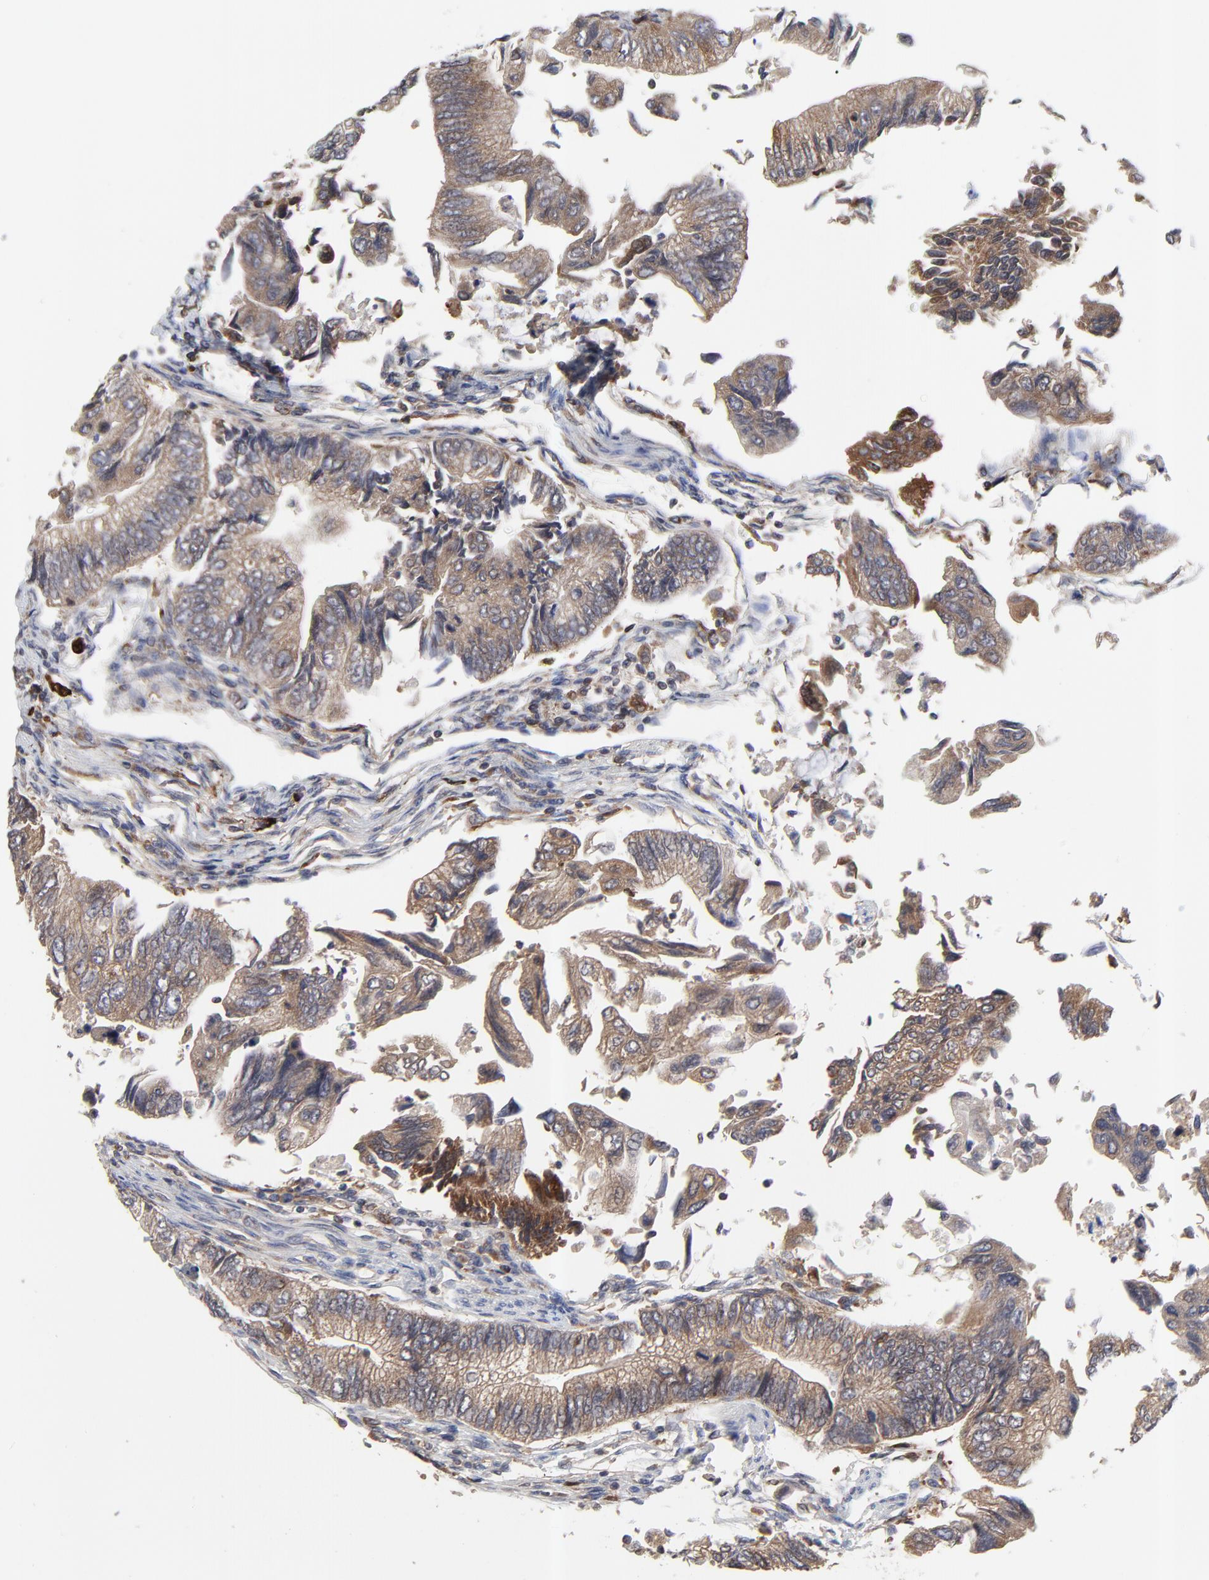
{"staining": {"intensity": "moderate", "quantity": ">75%", "location": "cytoplasmic/membranous"}, "tissue": "colorectal cancer", "cell_type": "Tumor cells", "image_type": "cancer", "snomed": [{"axis": "morphology", "description": "Adenocarcinoma, NOS"}, {"axis": "topography", "description": "Colon"}], "caption": "A high-resolution histopathology image shows IHC staining of colorectal cancer, which reveals moderate cytoplasmic/membranous expression in approximately >75% of tumor cells. The staining was performed using DAB (3,3'-diaminobenzidine), with brown indicating positive protein expression. Nuclei are stained blue with hematoxylin.", "gene": "RAB9A", "patient": {"sex": "female", "age": 11}}